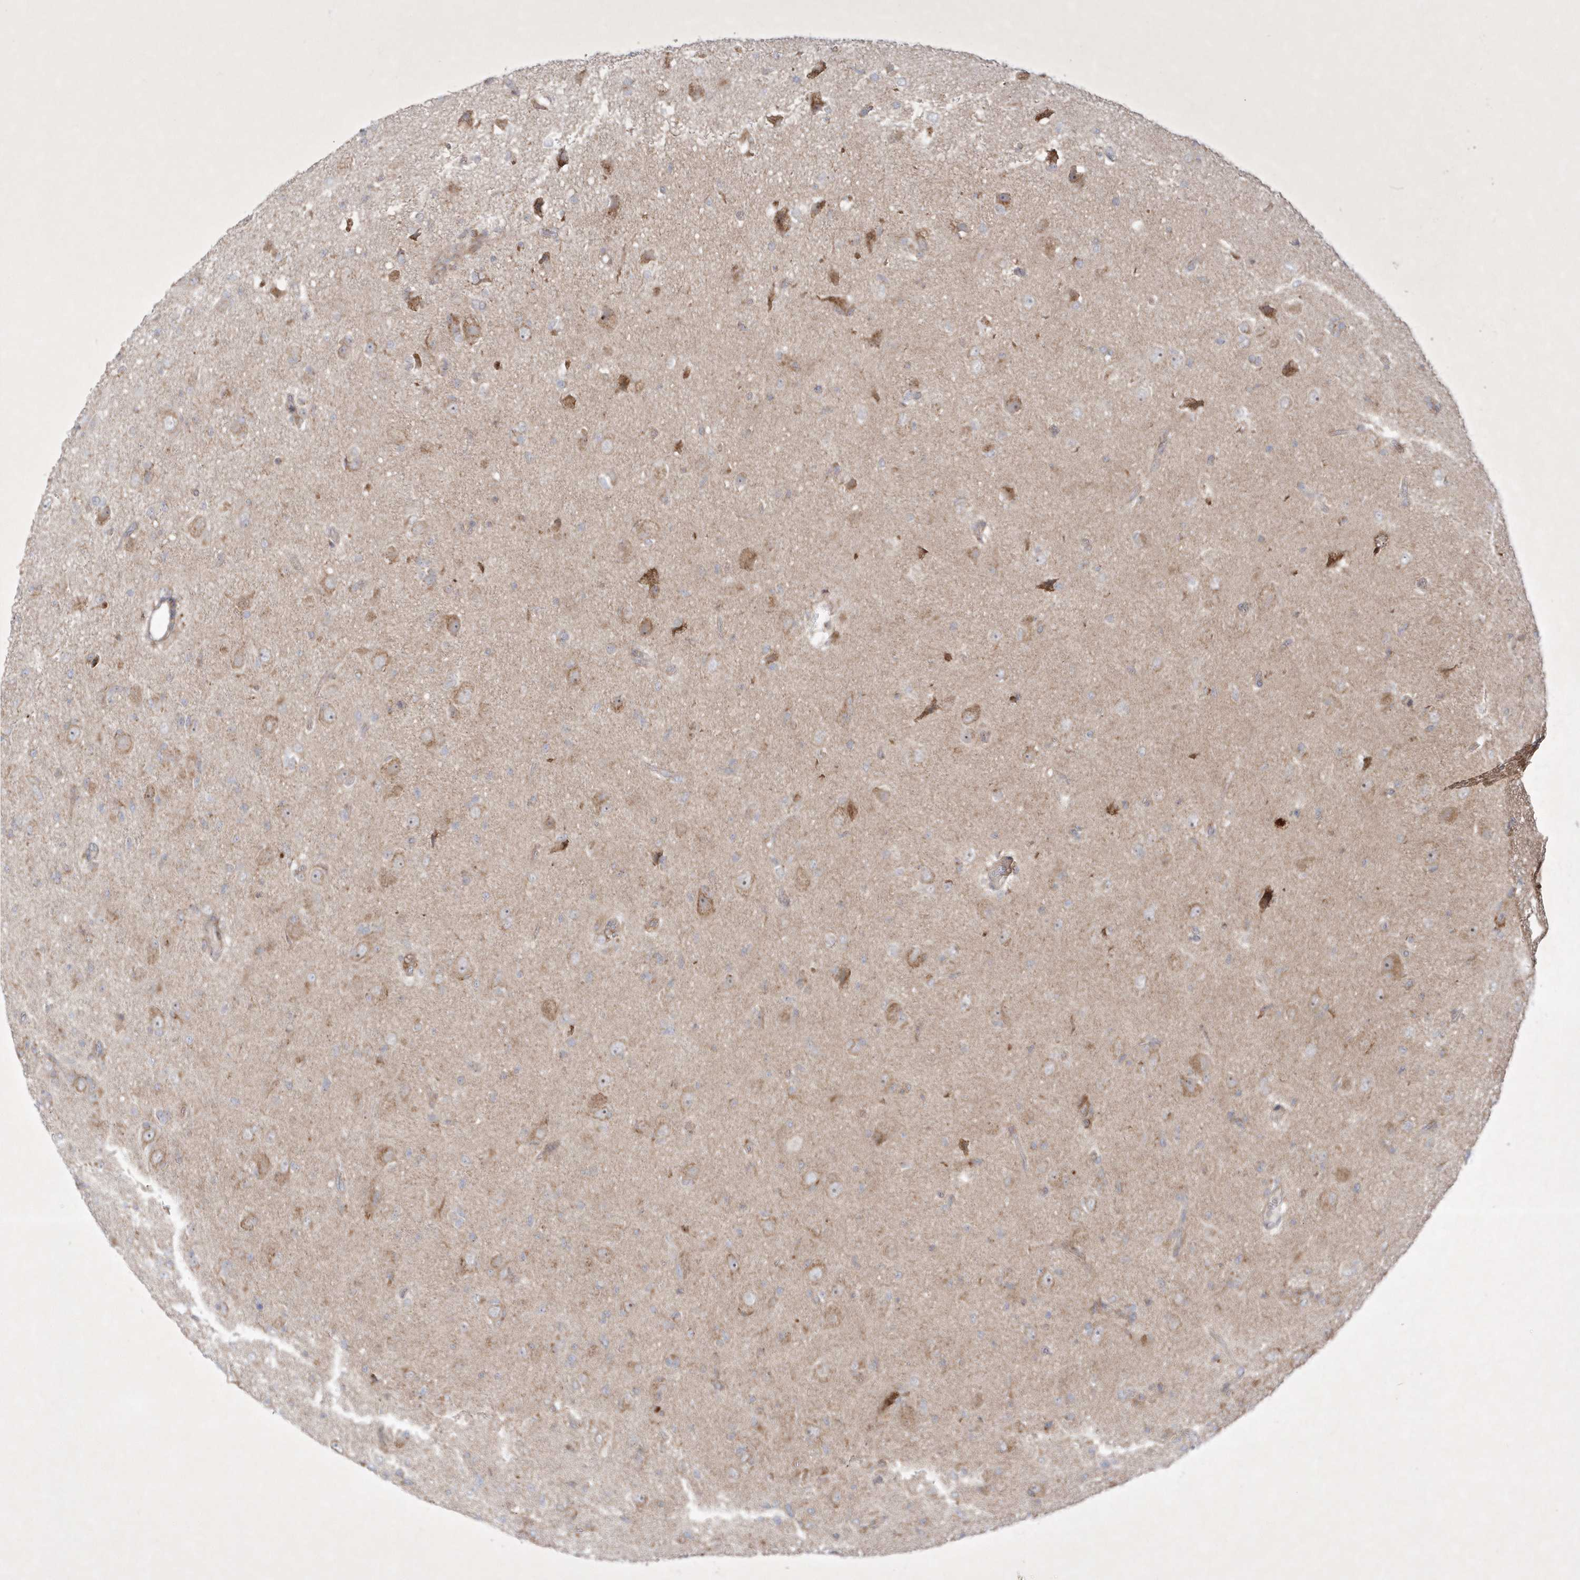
{"staining": {"intensity": "weak", "quantity": "<25%", "location": "cytoplasmic/membranous"}, "tissue": "glioma", "cell_type": "Tumor cells", "image_type": "cancer", "snomed": [{"axis": "morphology", "description": "Glioma, malignant, High grade"}, {"axis": "topography", "description": "Brain"}], "caption": "High-grade glioma (malignant) was stained to show a protein in brown. There is no significant expression in tumor cells.", "gene": "OPA1", "patient": {"sex": "female", "age": 57}}